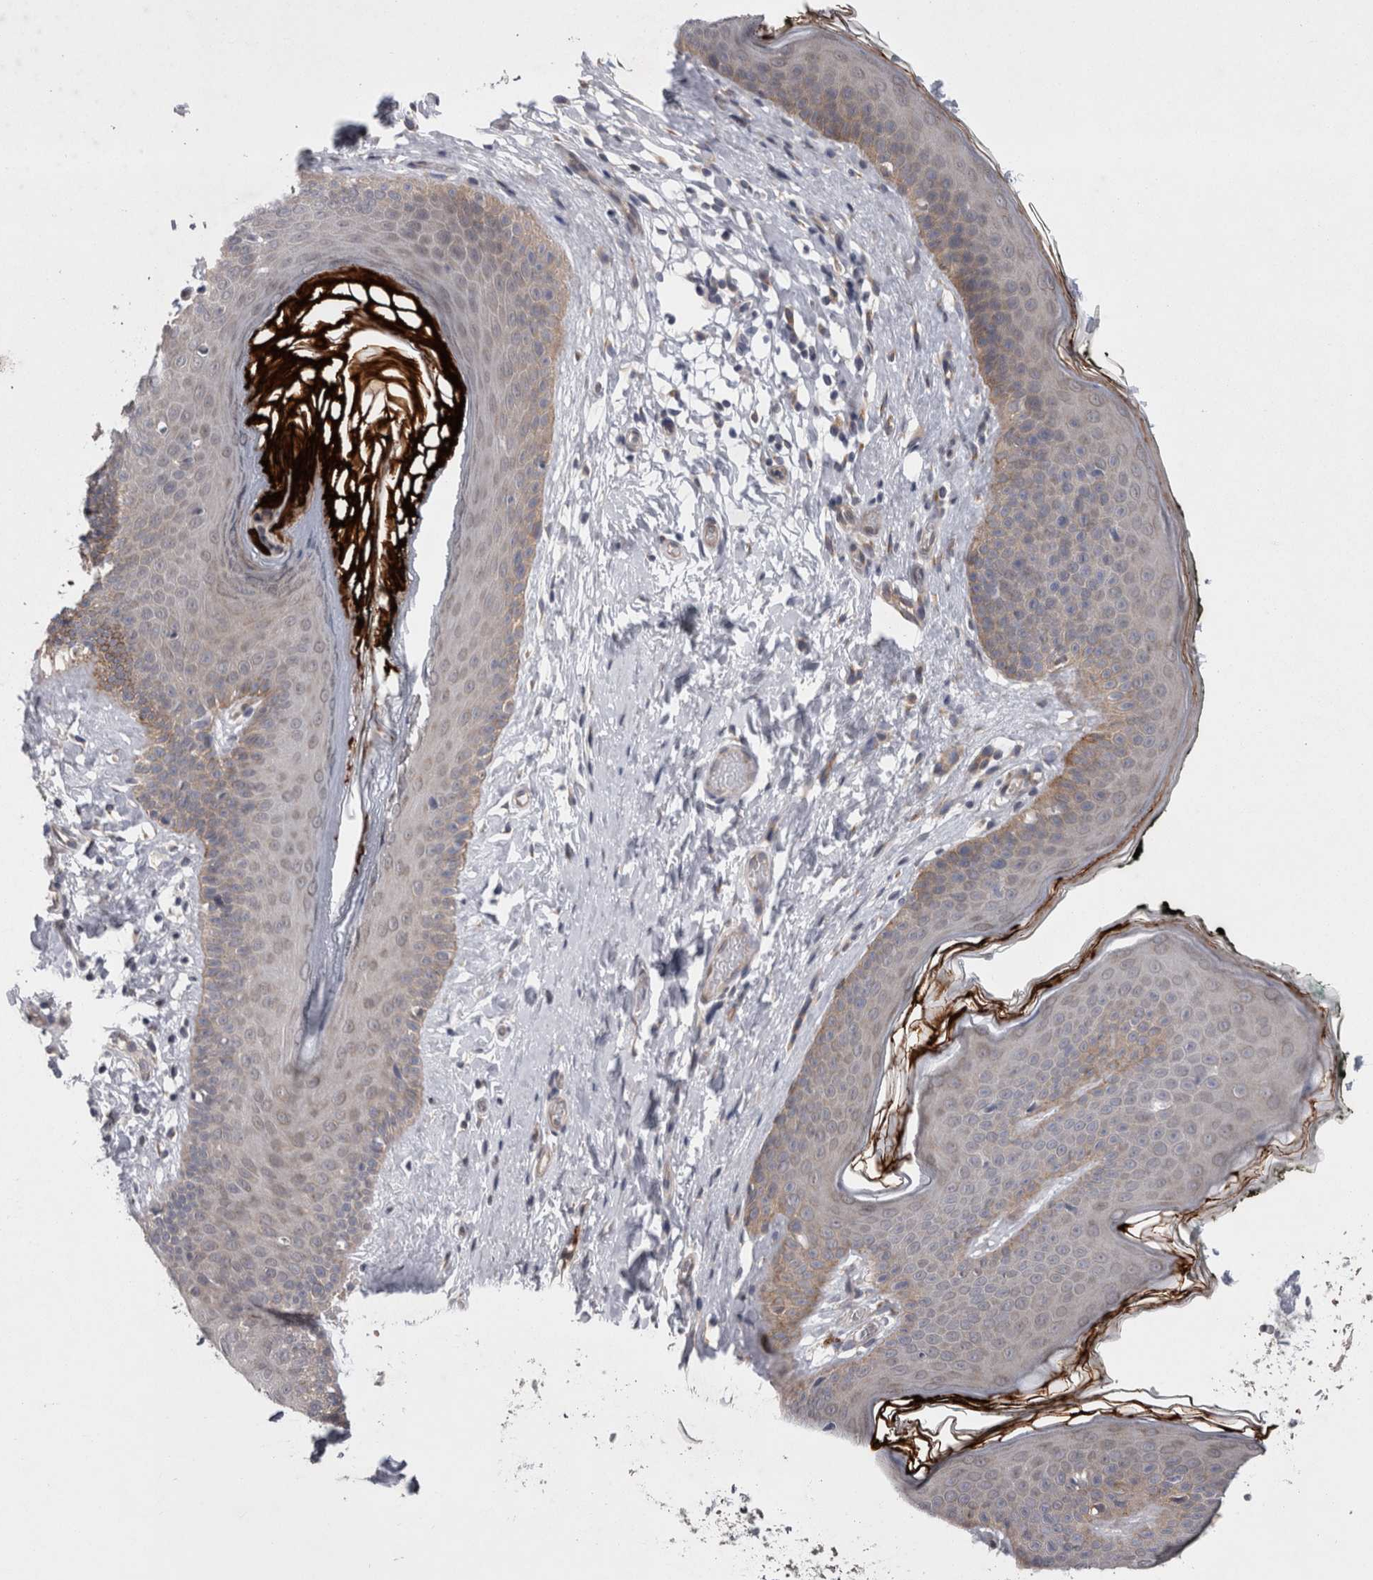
{"staining": {"intensity": "weak", "quantity": "<25%", "location": "cytoplasmic/membranous"}, "tissue": "skin", "cell_type": "Epidermal cells", "image_type": "normal", "snomed": [{"axis": "morphology", "description": "Normal tissue, NOS"}, {"axis": "morphology", "description": "Inflammation, NOS"}, {"axis": "topography", "description": "Vulva"}], "caption": "The IHC image has no significant expression in epidermal cells of skin. (DAB immunohistochemistry (IHC) with hematoxylin counter stain).", "gene": "DDX6", "patient": {"sex": "female", "age": 84}}